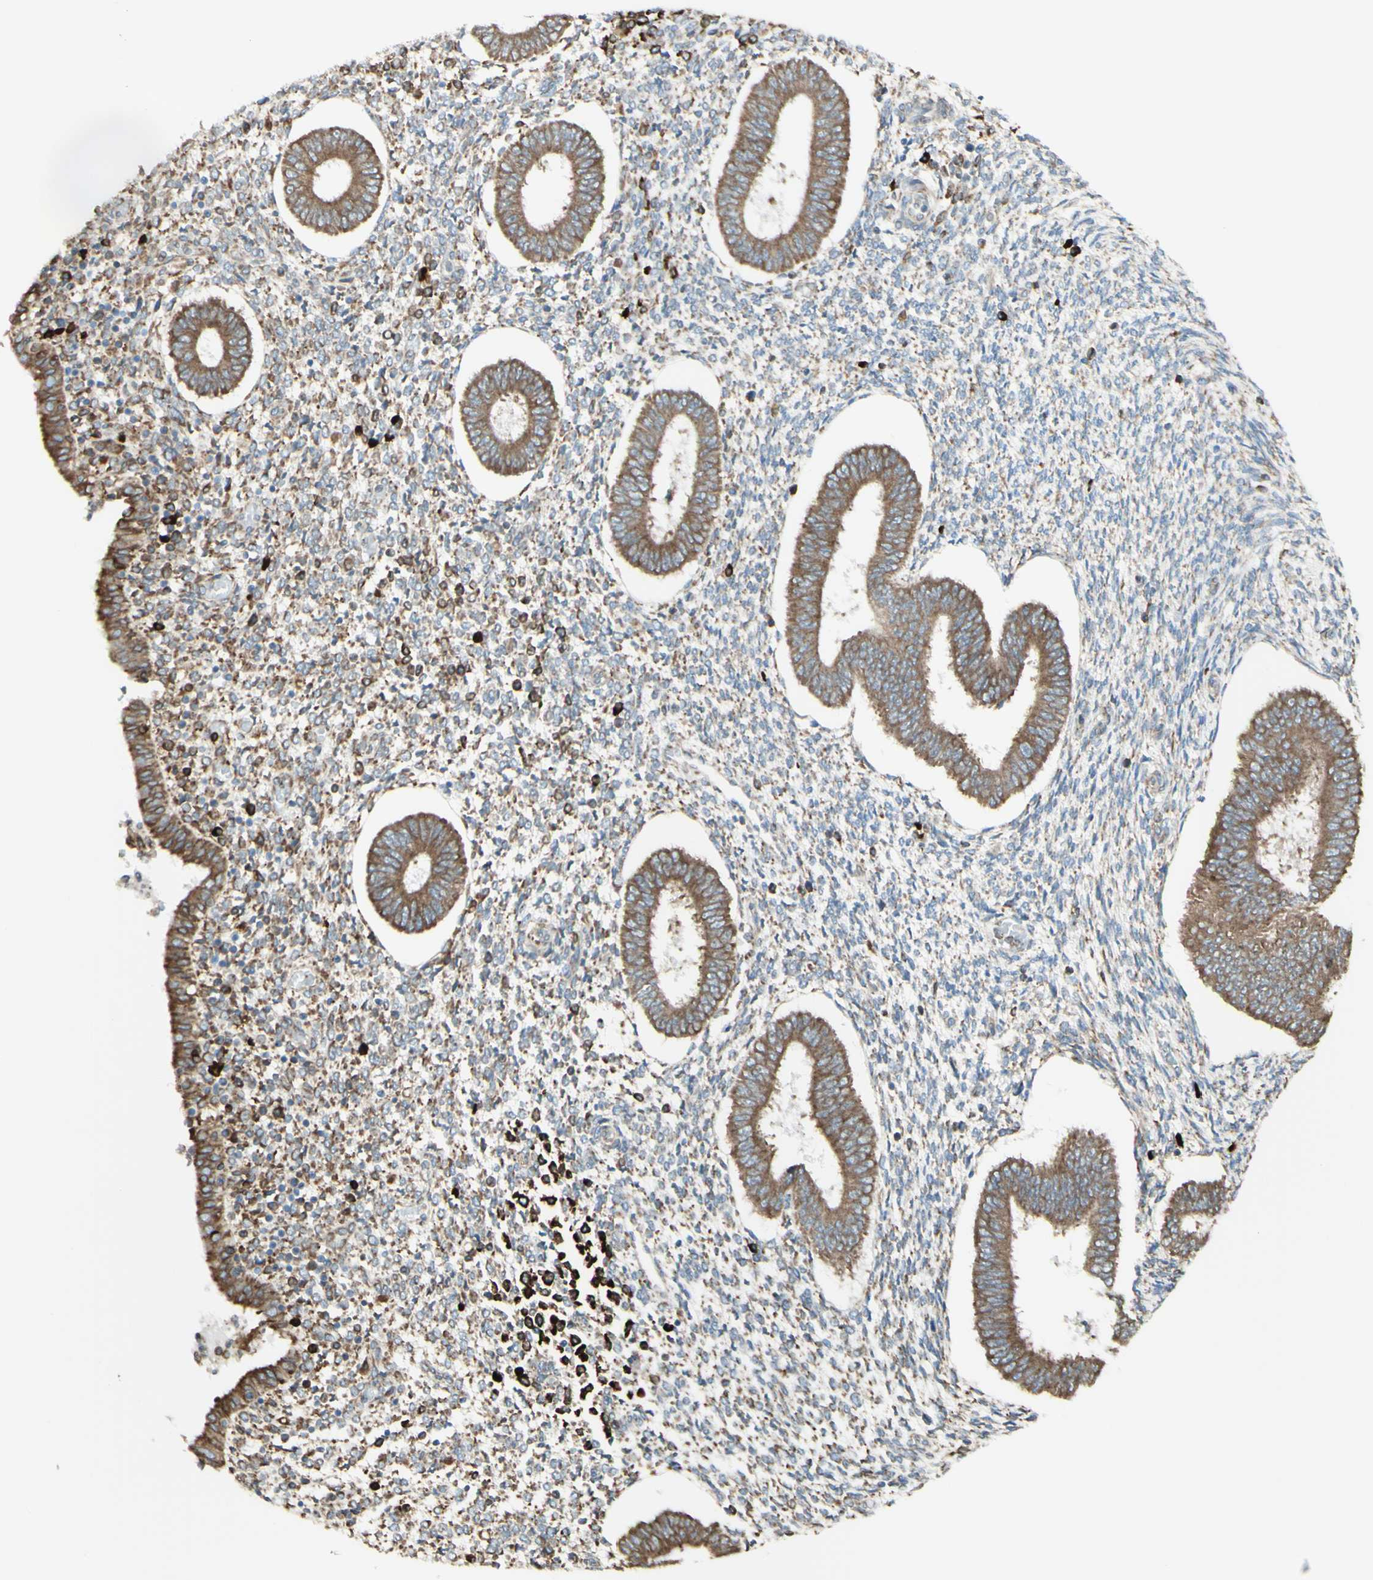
{"staining": {"intensity": "moderate", "quantity": ">75%", "location": "cytoplasmic/membranous"}, "tissue": "endometrium", "cell_type": "Cells in endometrial stroma", "image_type": "normal", "snomed": [{"axis": "morphology", "description": "Normal tissue, NOS"}, {"axis": "topography", "description": "Endometrium"}], "caption": "Immunohistochemical staining of unremarkable human endometrium exhibits >75% levels of moderate cytoplasmic/membranous protein positivity in about >75% of cells in endometrial stroma.", "gene": "DNAJB11", "patient": {"sex": "female", "age": 35}}